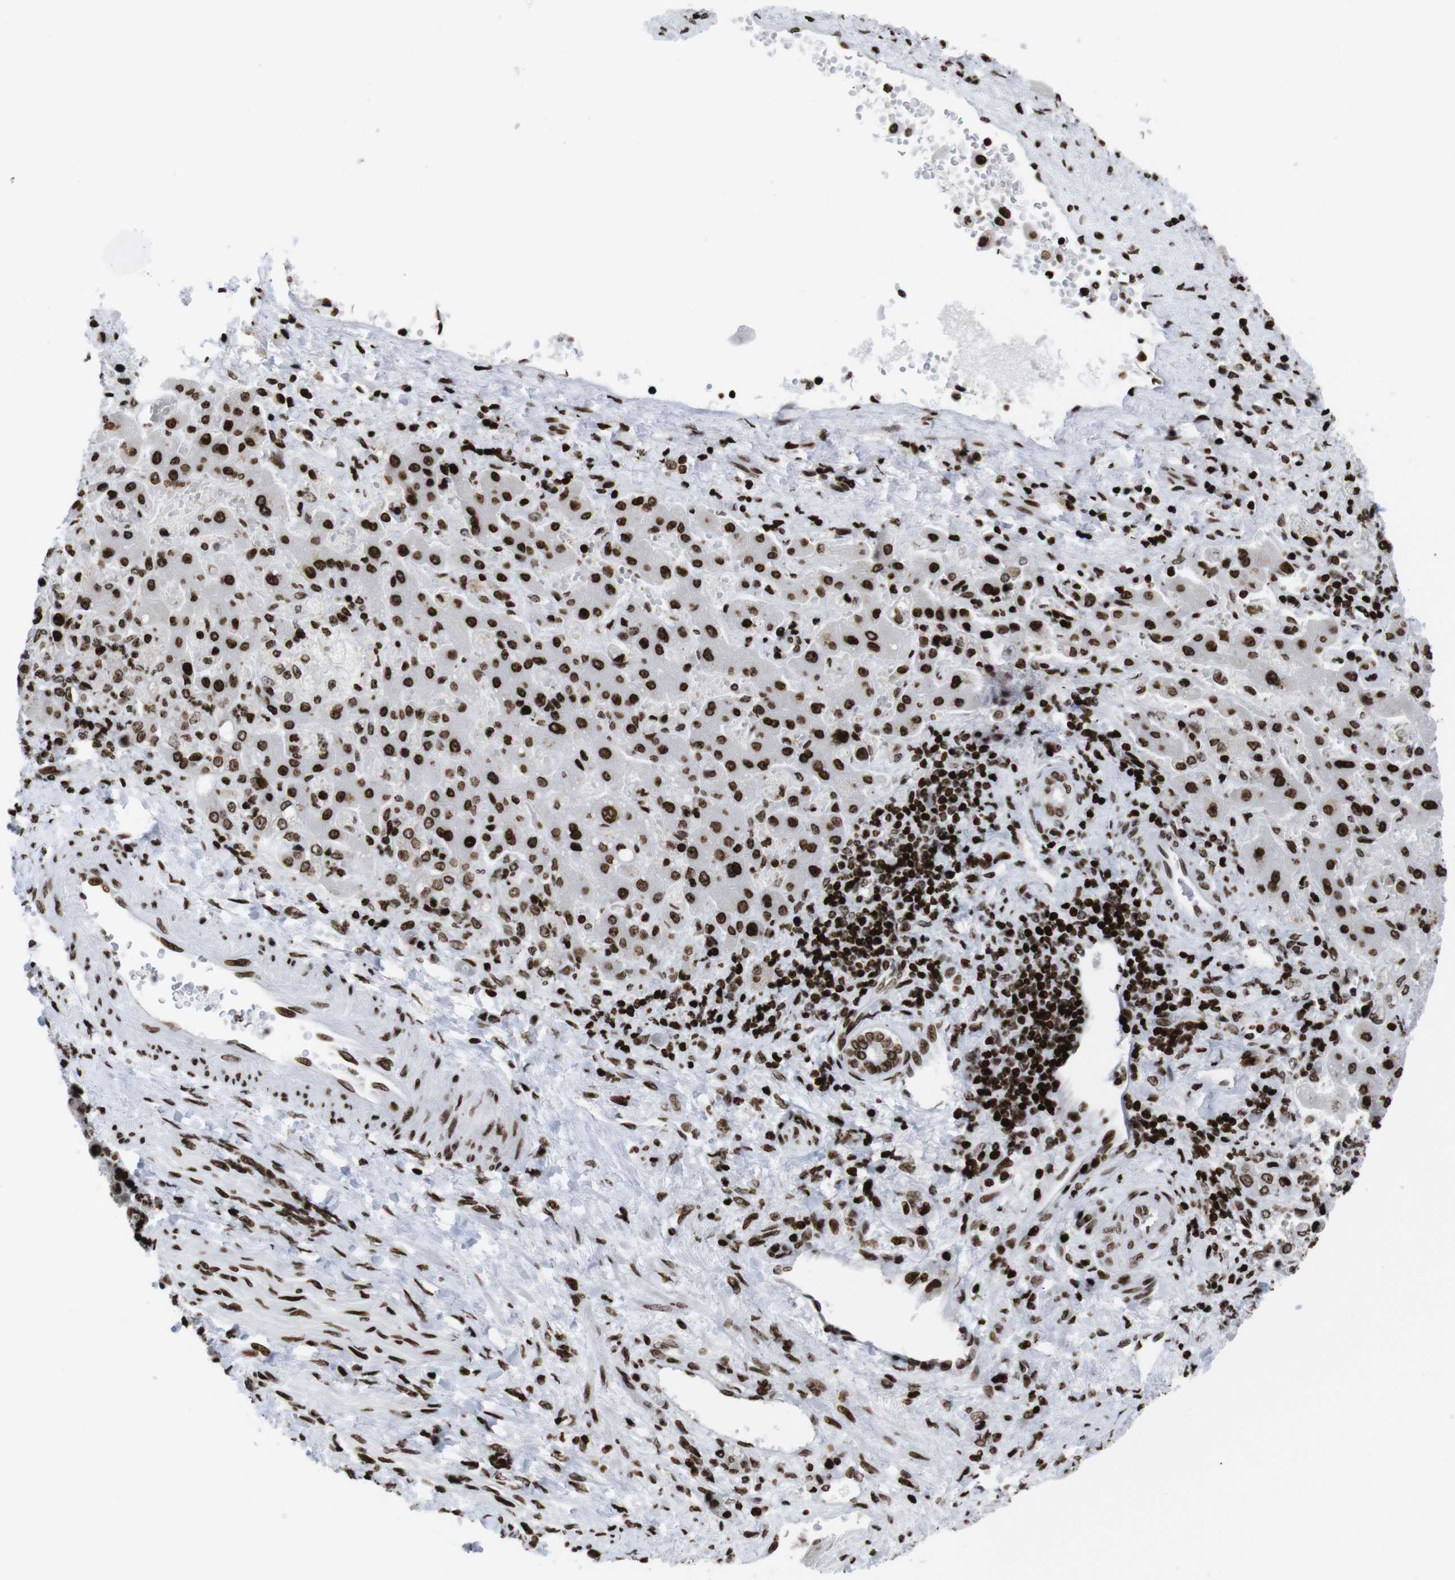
{"staining": {"intensity": "strong", "quantity": ">75%", "location": "cytoplasmic/membranous,nuclear"}, "tissue": "liver cancer", "cell_type": "Tumor cells", "image_type": "cancer", "snomed": [{"axis": "morphology", "description": "Cholangiocarcinoma"}, {"axis": "topography", "description": "Liver"}], "caption": "A brown stain highlights strong cytoplasmic/membranous and nuclear expression of a protein in human liver cancer (cholangiocarcinoma) tumor cells. (DAB (3,3'-diaminobenzidine) IHC, brown staining for protein, blue staining for nuclei).", "gene": "H1-4", "patient": {"sex": "male", "age": 50}}